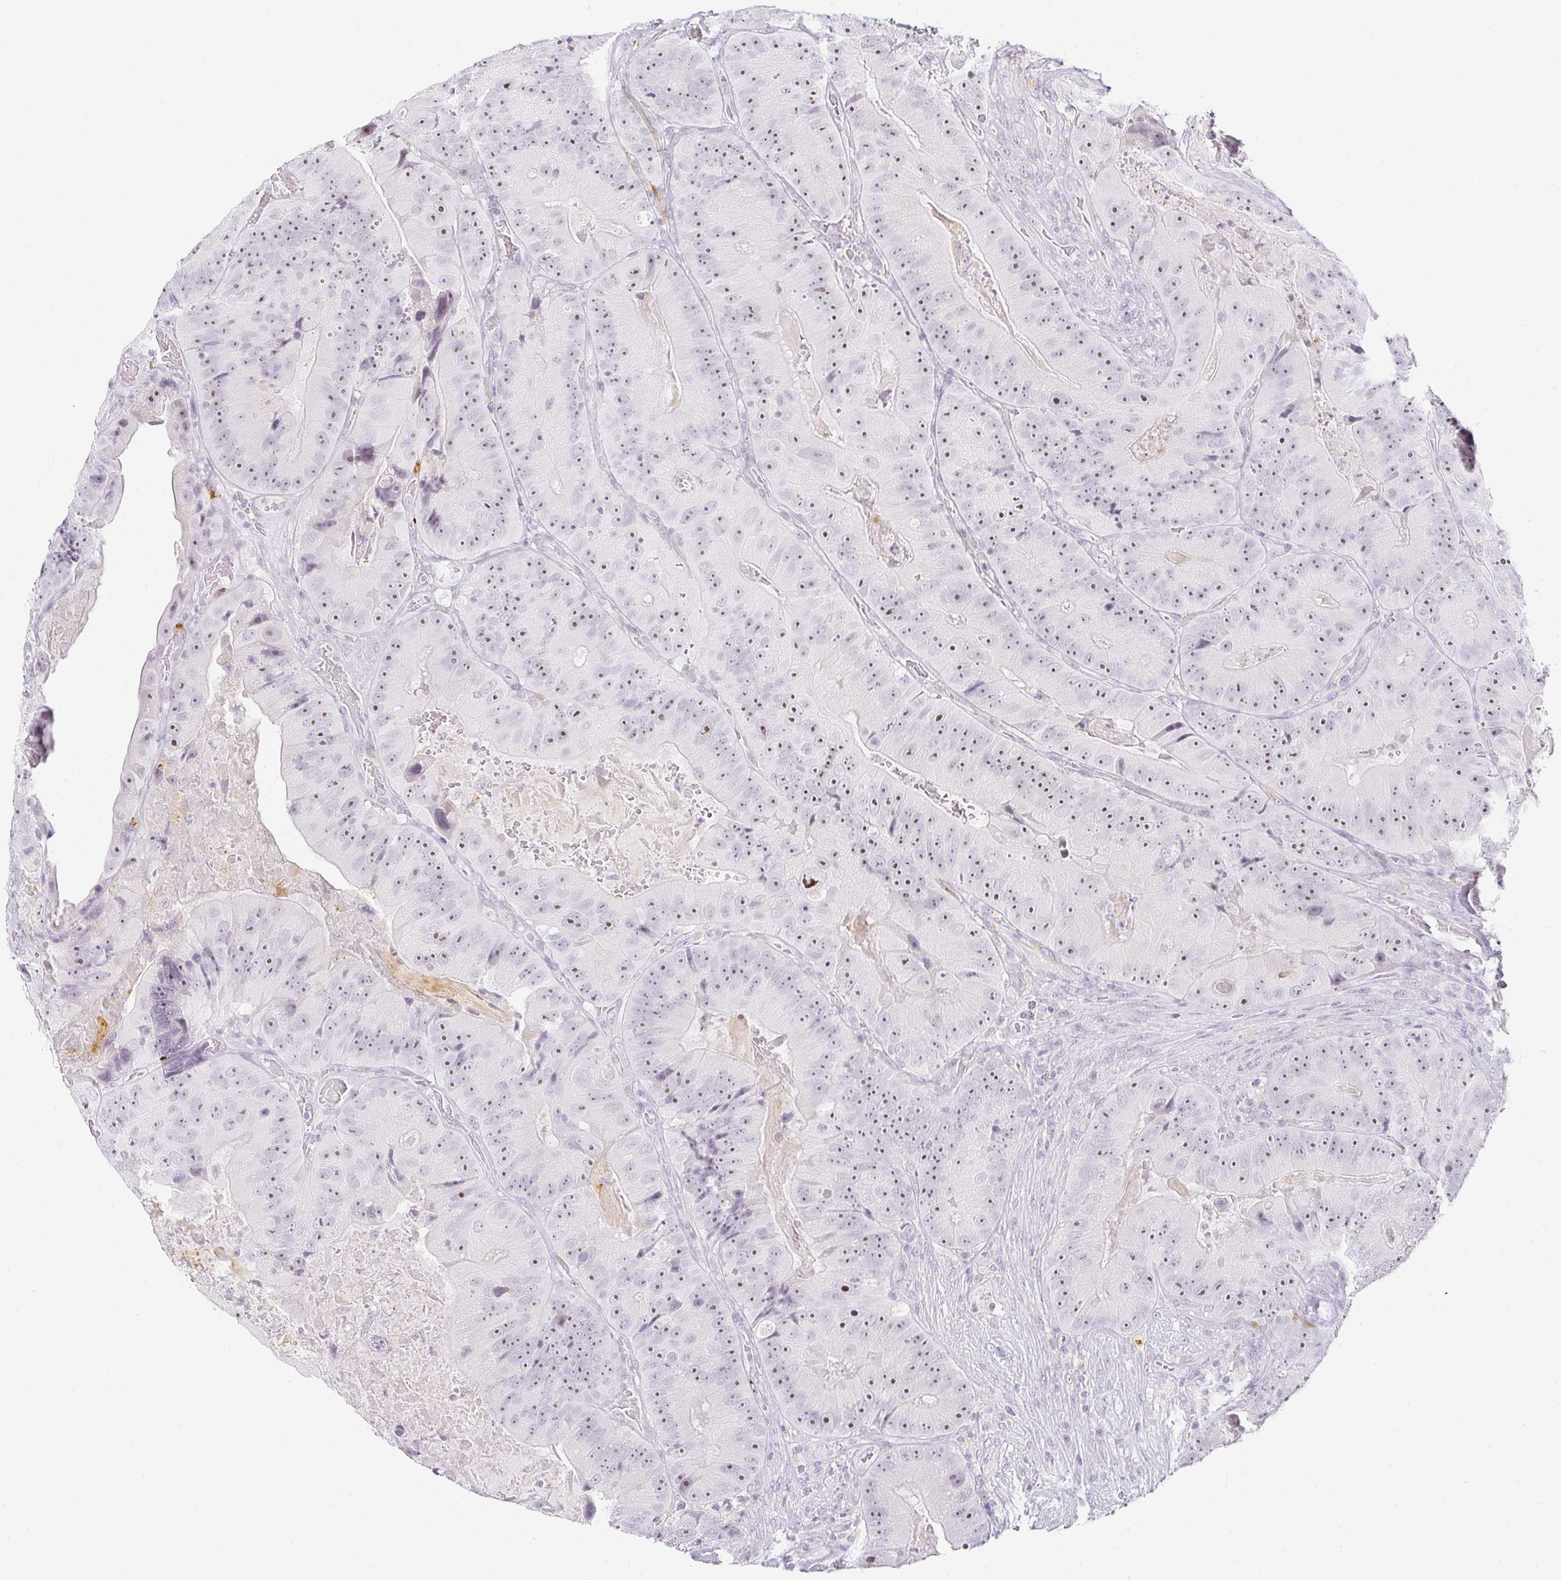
{"staining": {"intensity": "weak", "quantity": "25%-75%", "location": "nuclear"}, "tissue": "colorectal cancer", "cell_type": "Tumor cells", "image_type": "cancer", "snomed": [{"axis": "morphology", "description": "Adenocarcinoma, NOS"}, {"axis": "topography", "description": "Colon"}], "caption": "Protein expression analysis of colorectal adenocarcinoma reveals weak nuclear positivity in about 25%-75% of tumor cells. (IHC, brightfield microscopy, high magnification).", "gene": "ACAN", "patient": {"sex": "female", "age": 86}}